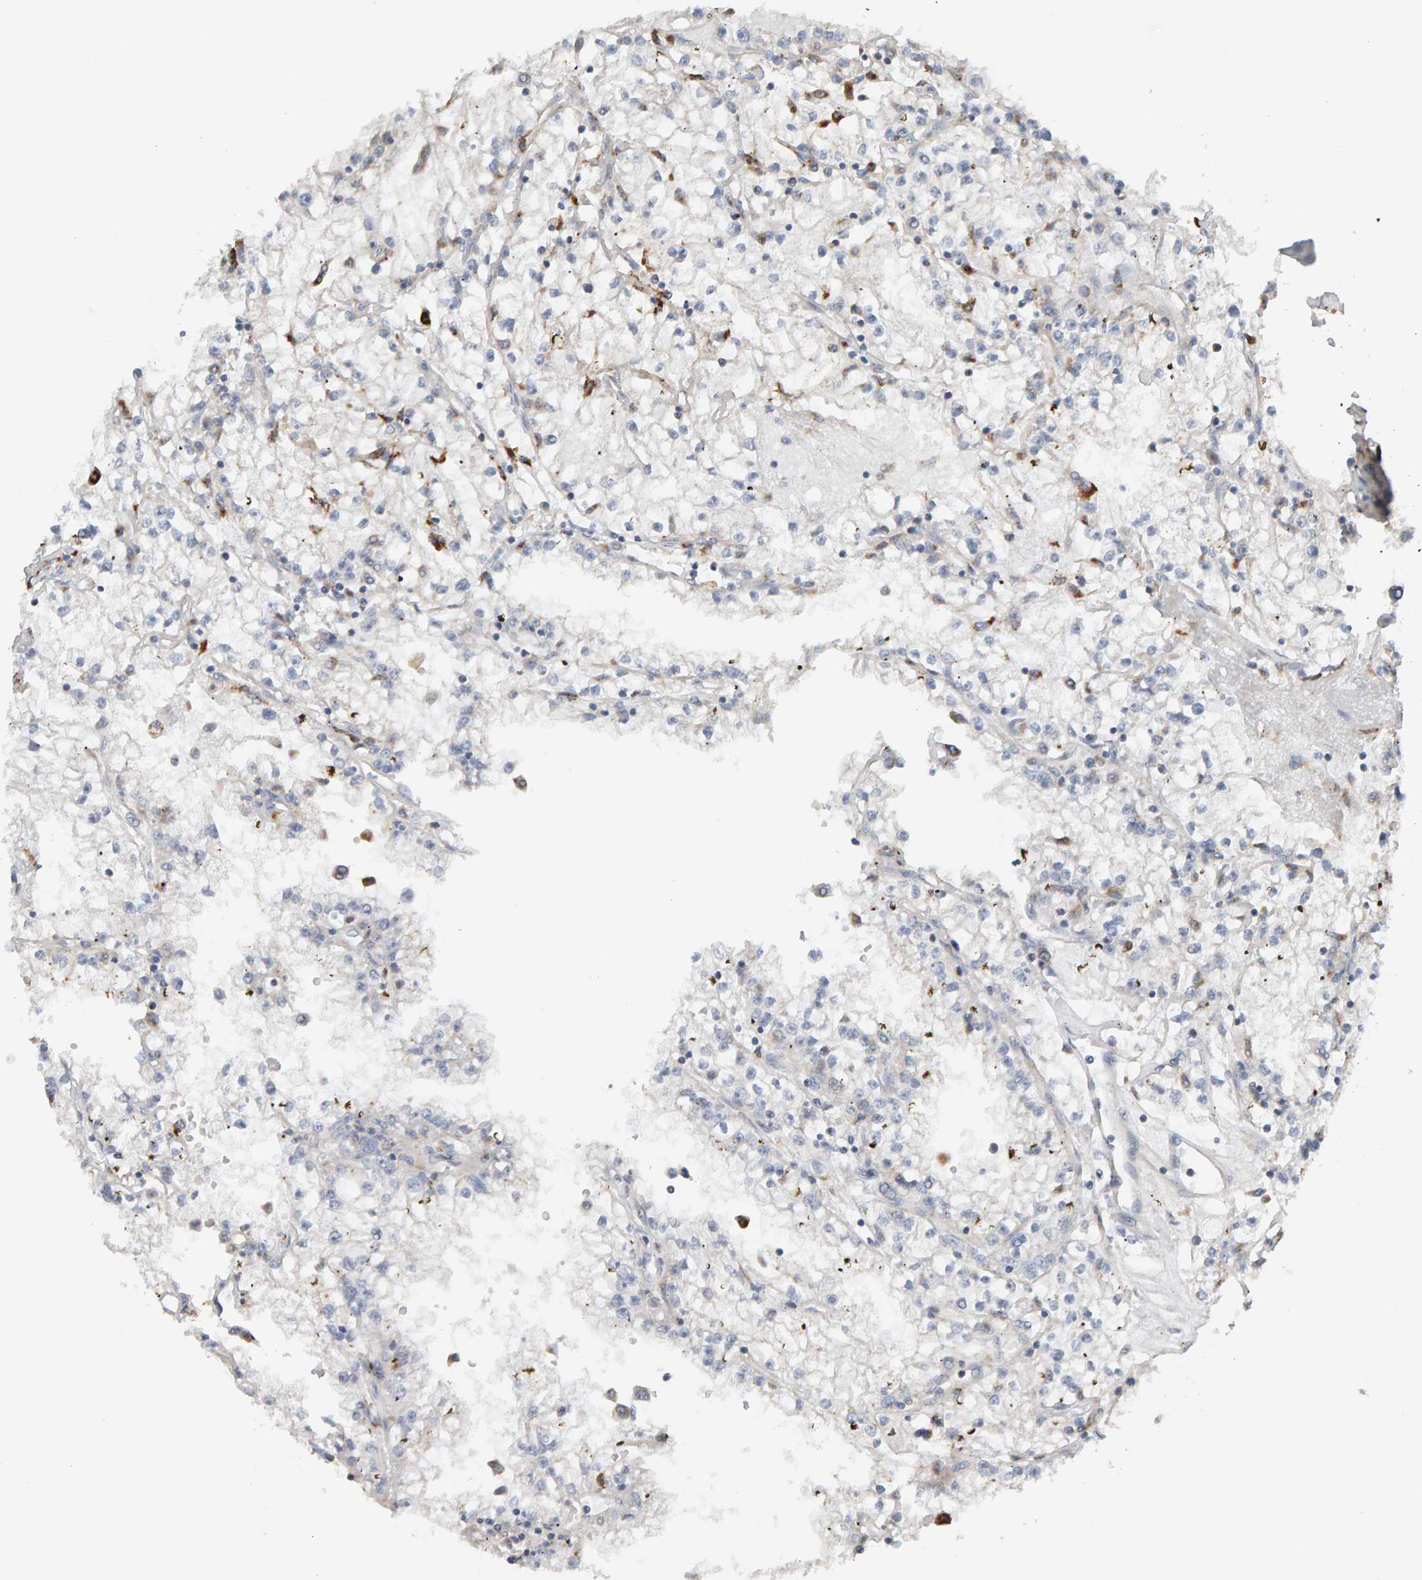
{"staining": {"intensity": "negative", "quantity": "none", "location": "none"}, "tissue": "renal cancer", "cell_type": "Tumor cells", "image_type": "cancer", "snomed": [{"axis": "morphology", "description": "Adenocarcinoma, NOS"}, {"axis": "topography", "description": "Kidney"}], "caption": "DAB immunohistochemical staining of adenocarcinoma (renal) displays no significant staining in tumor cells.", "gene": "IPPK", "patient": {"sex": "male", "age": 56}}